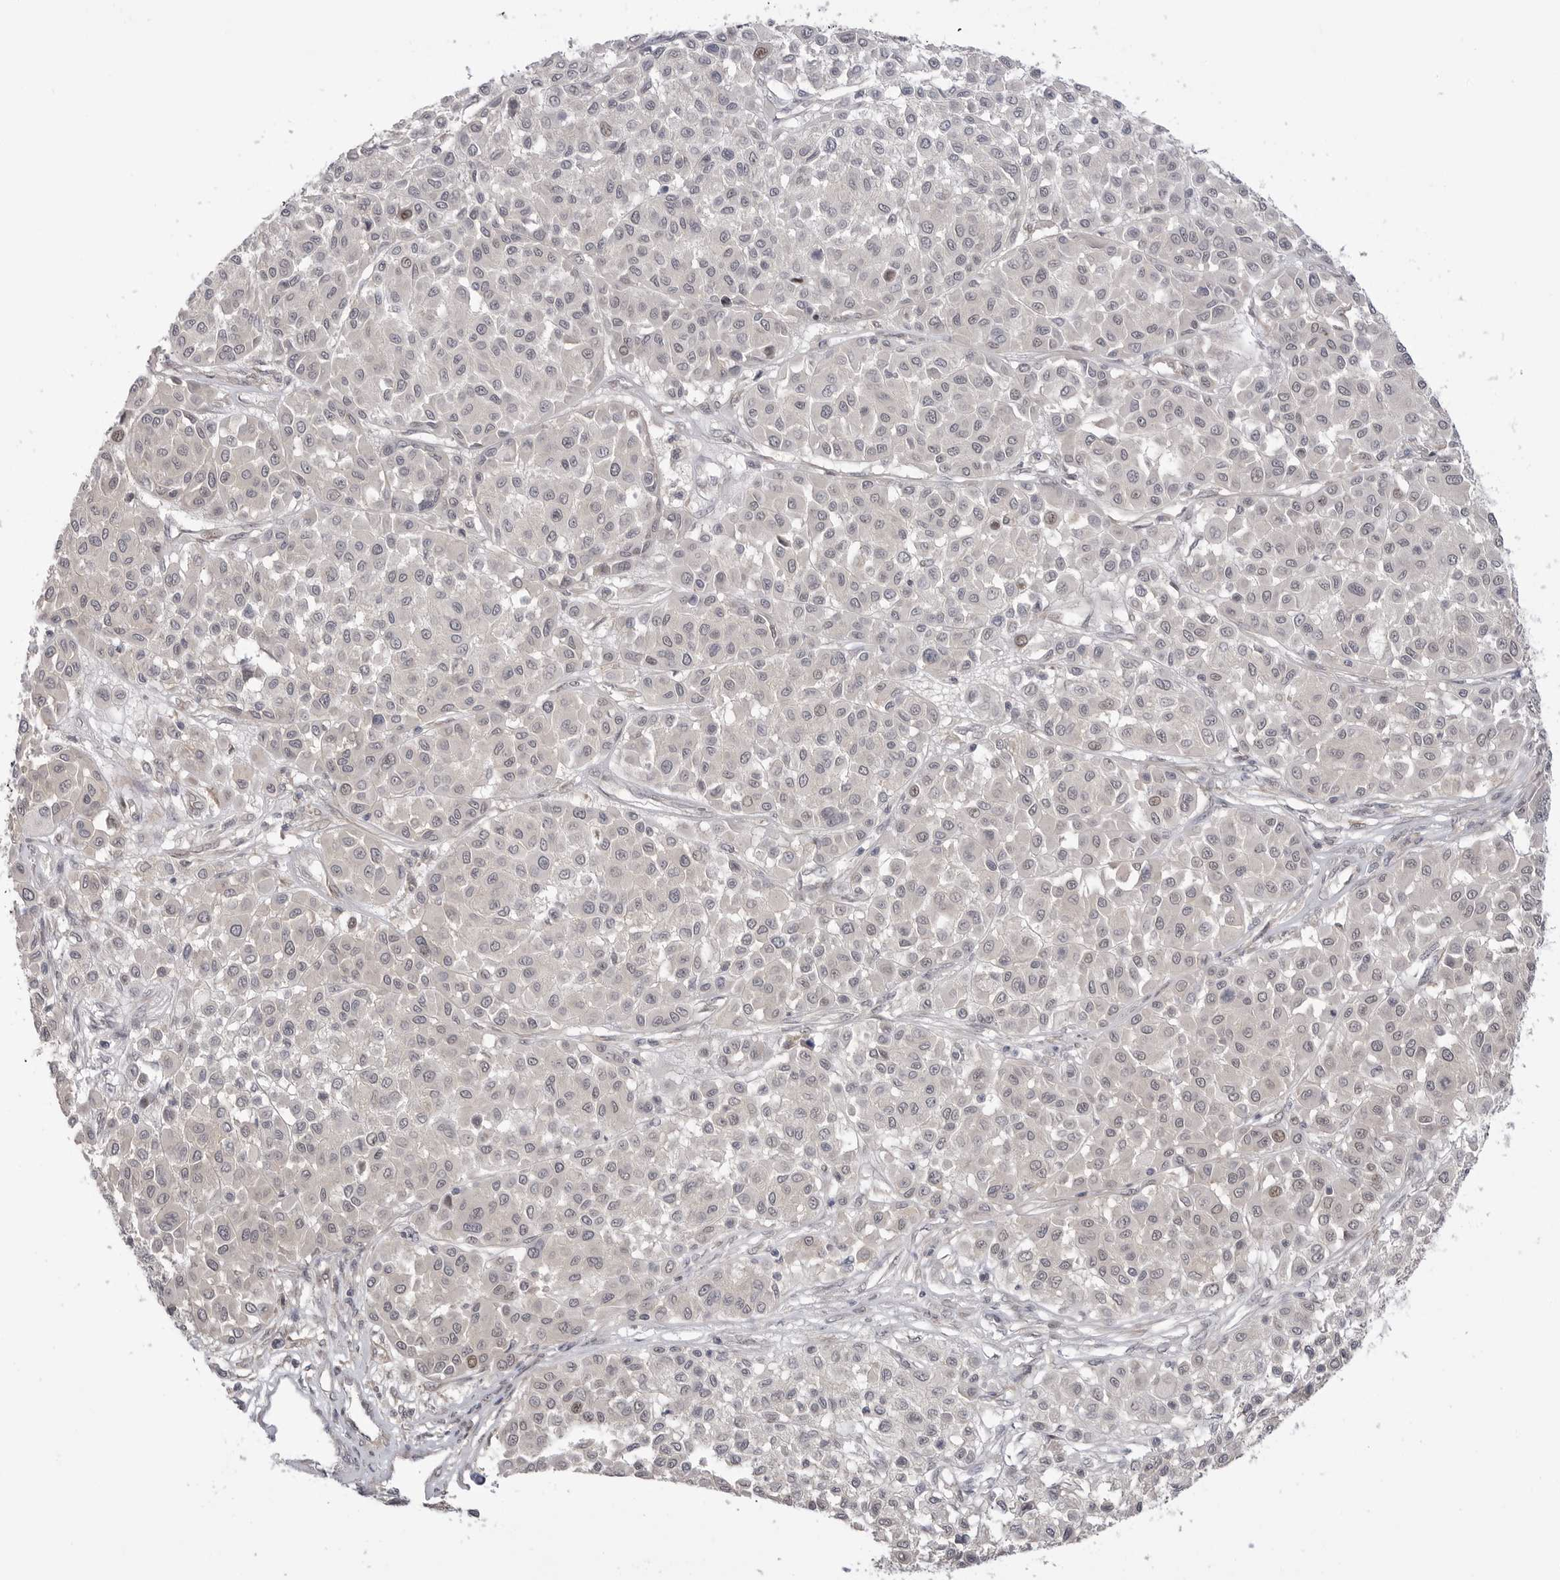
{"staining": {"intensity": "negative", "quantity": "none", "location": "none"}, "tissue": "melanoma", "cell_type": "Tumor cells", "image_type": "cancer", "snomed": [{"axis": "morphology", "description": "Malignant melanoma, Metastatic site"}, {"axis": "topography", "description": "Soft tissue"}], "caption": "DAB immunohistochemical staining of human malignant melanoma (metastatic site) displays no significant positivity in tumor cells.", "gene": "GGT6", "patient": {"sex": "male", "age": 41}}